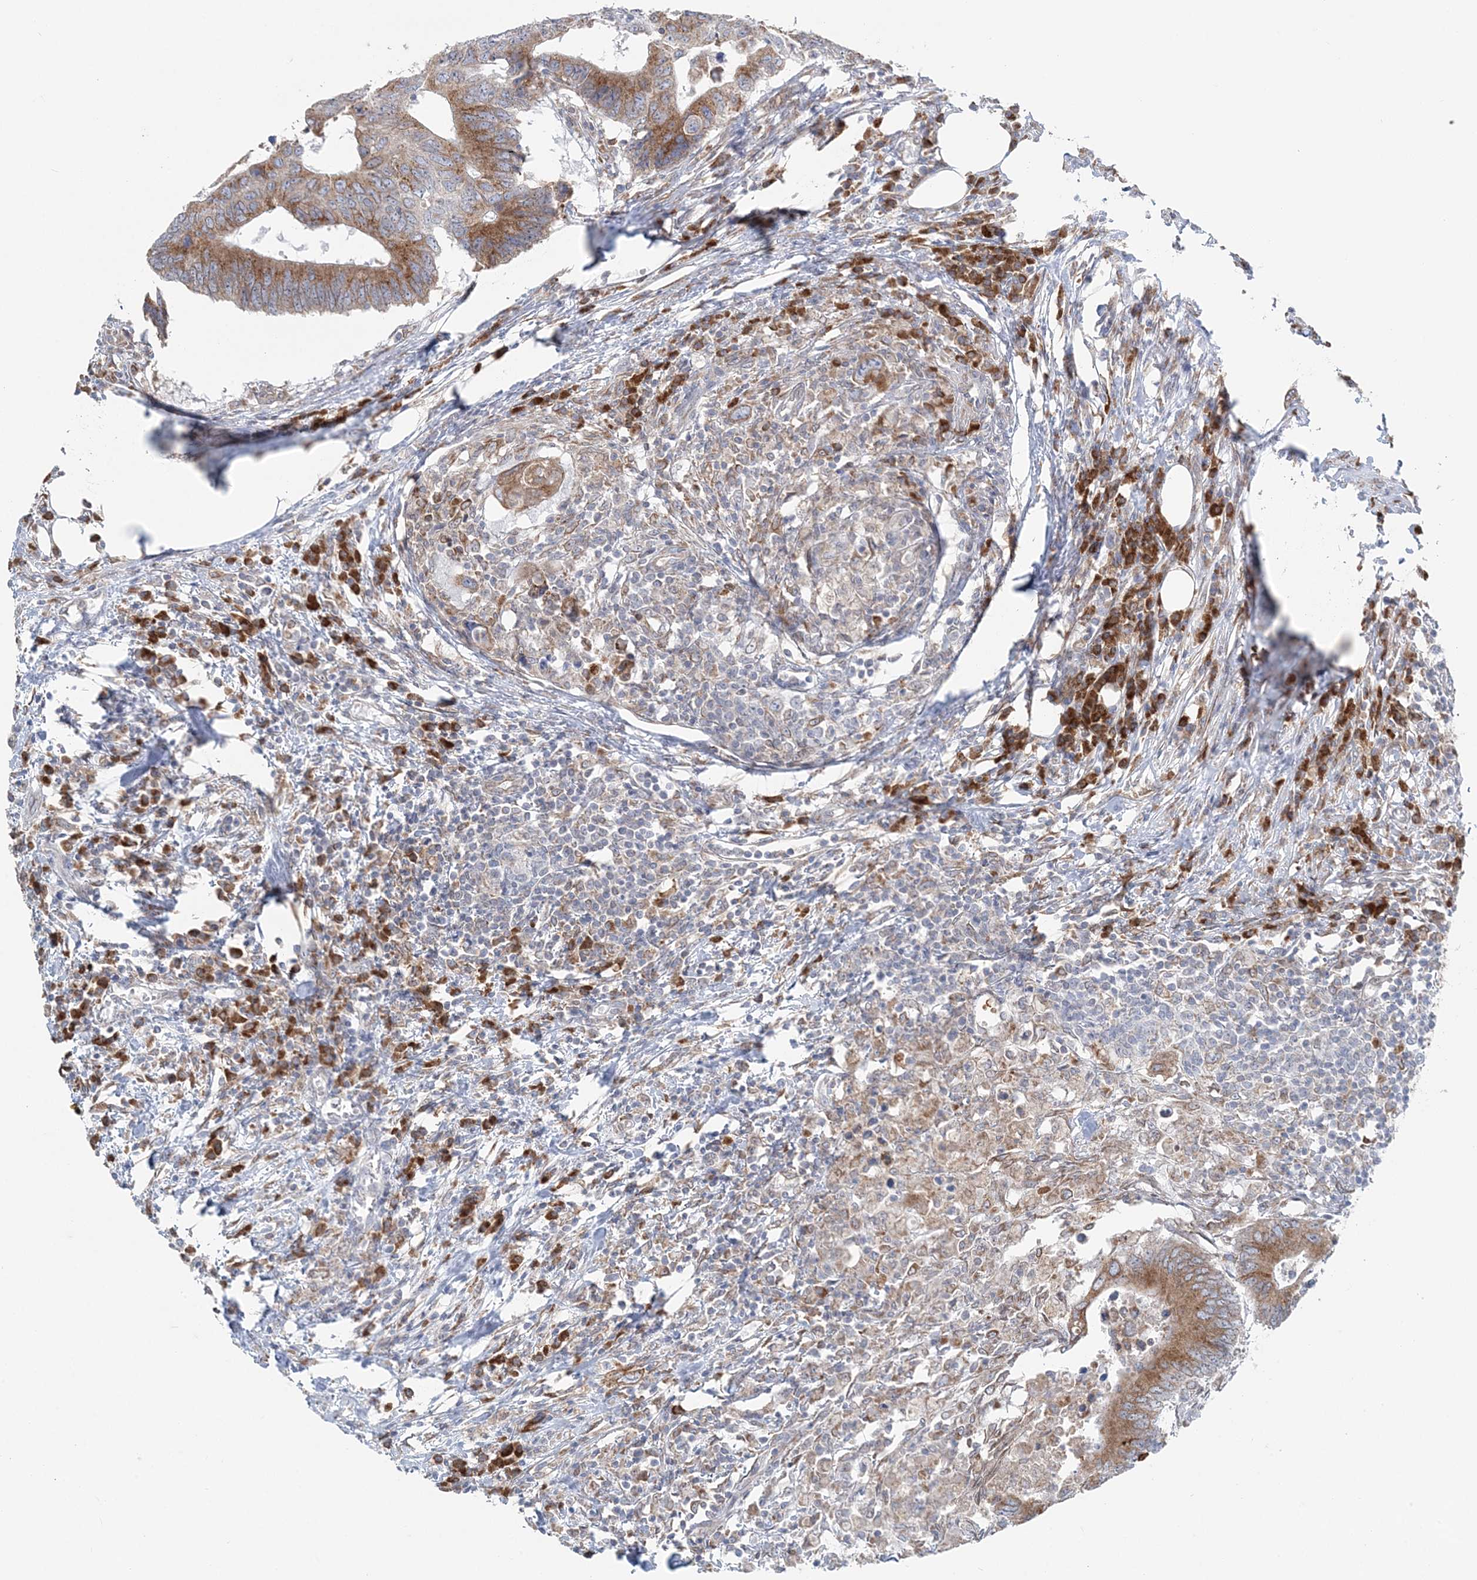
{"staining": {"intensity": "moderate", "quantity": ">75%", "location": "cytoplasmic/membranous"}, "tissue": "colorectal cancer", "cell_type": "Tumor cells", "image_type": "cancer", "snomed": [{"axis": "morphology", "description": "Adenocarcinoma, NOS"}, {"axis": "topography", "description": "Colon"}], "caption": "A photomicrograph of colorectal cancer stained for a protein displays moderate cytoplasmic/membranous brown staining in tumor cells. Using DAB (brown) and hematoxylin (blue) stains, captured at high magnification using brightfield microscopy.", "gene": "TMED10", "patient": {"sex": "male", "age": 71}}